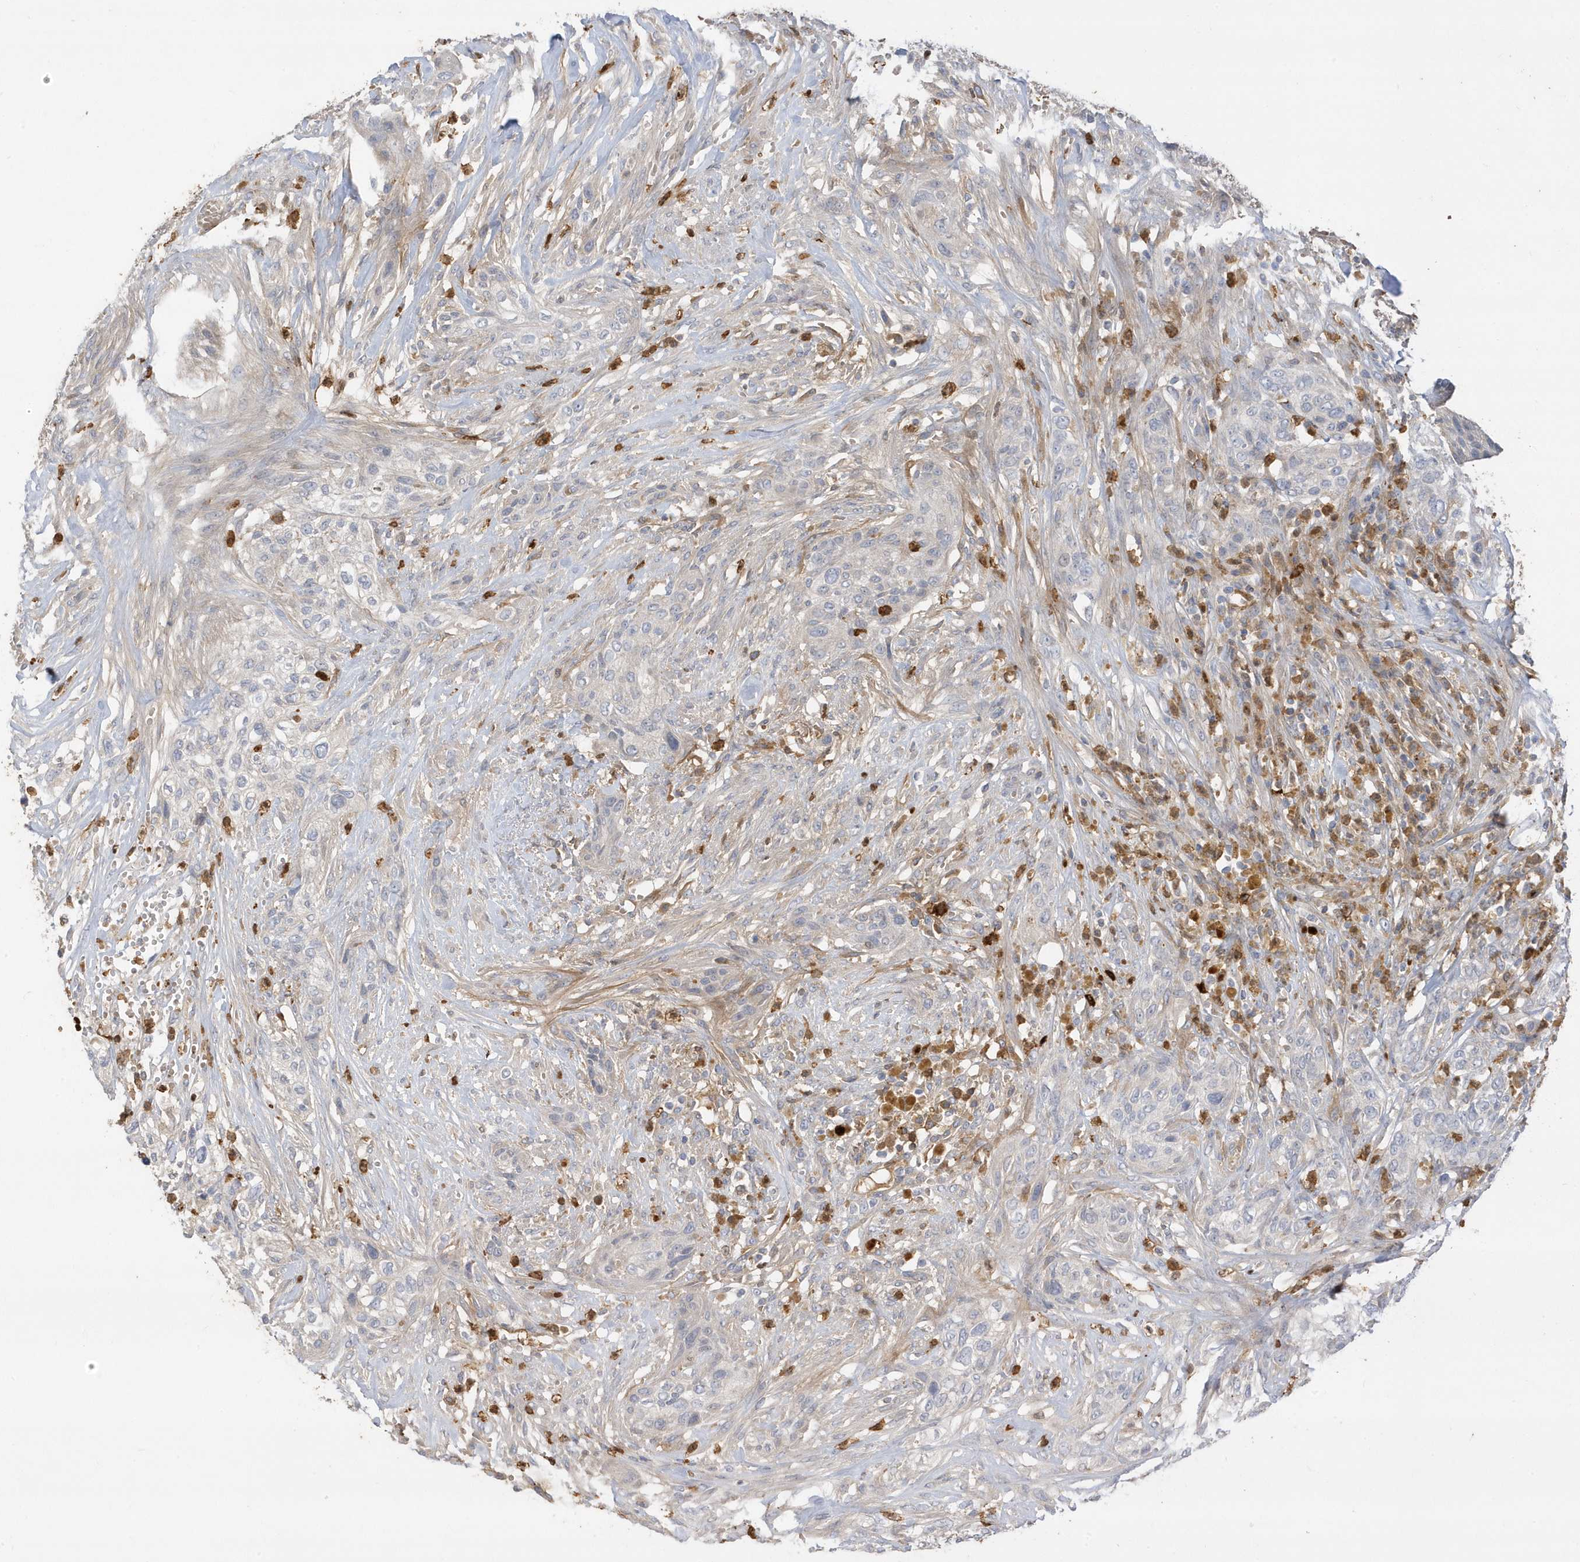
{"staining": {"intensity": "negative", "quantity": "none", "location": "none"}, "tissue": "urothelial cancer", "cell_type": "Tumor cells", "image_type": "cancer", "snomed": [{"axis": "morphology", "description": "Urothelial carcinoma, High grade"}, {"axis": "topography", "description": "Urinary bladder"}], "caption": "Urothelial cancer stained for a protein using IHC displays no expression tumor cells.", "gene": "DPP9", "patient": {"sex": "male", "age": 35}}